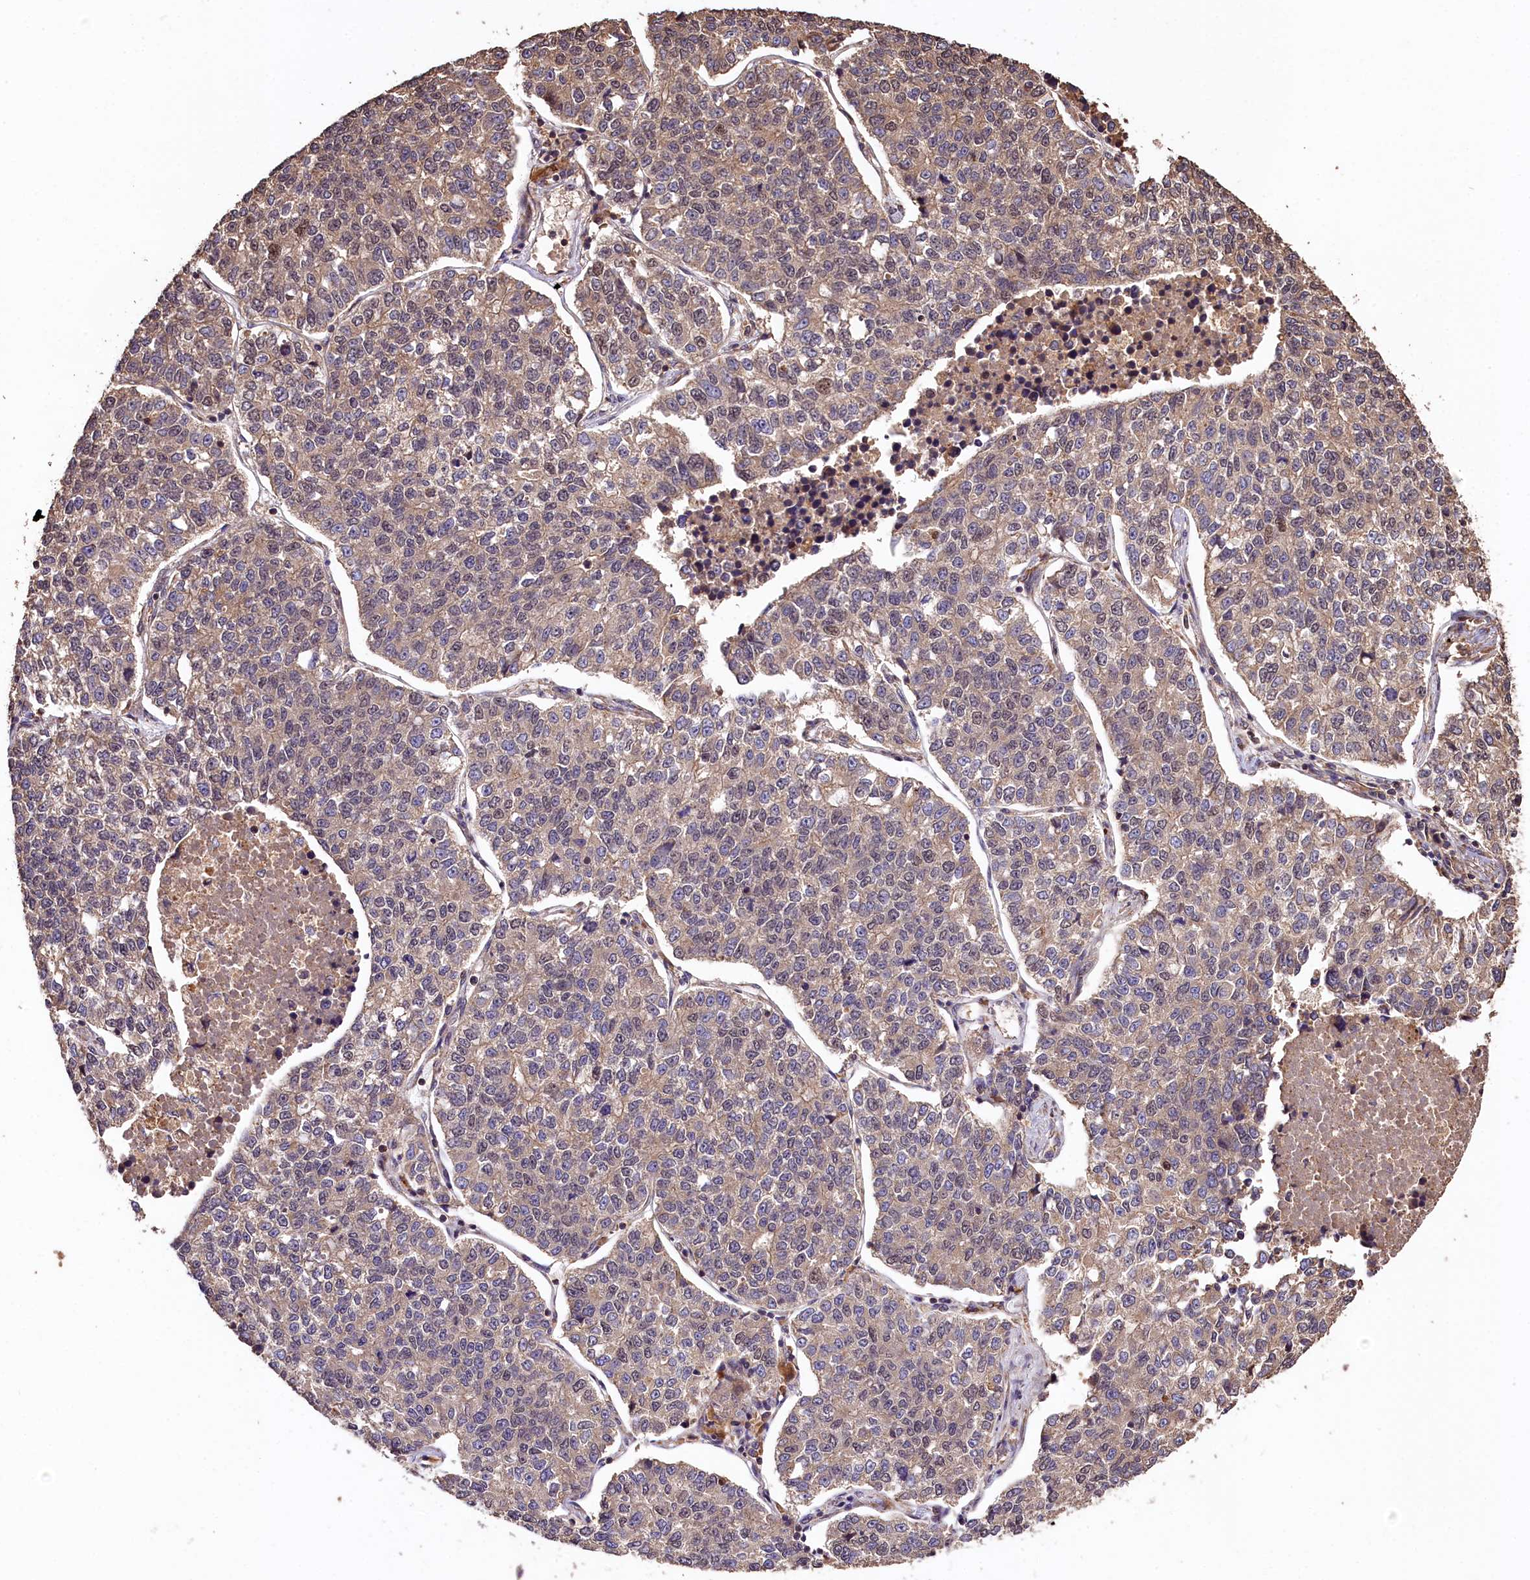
{"staining": {"intensity": "weak", "quantity": "<25%", "location": "cytoplasmic/membranous,nuclear"}, "tissue": "lung cancer", "cell_type": "Tumor cells", "image_type": "cancer", "snomed": [{"axis": "morphology", "description": "Adenocarcinoma, NOS"}, {"axis": "topography", "description": "Lung"}], "caption": "A micrograph of human adenocarcinoma (lung) is negative for staining in tumor cells.", "gene": "KPTN", "patient": {"sex": "male", "age": 49}}